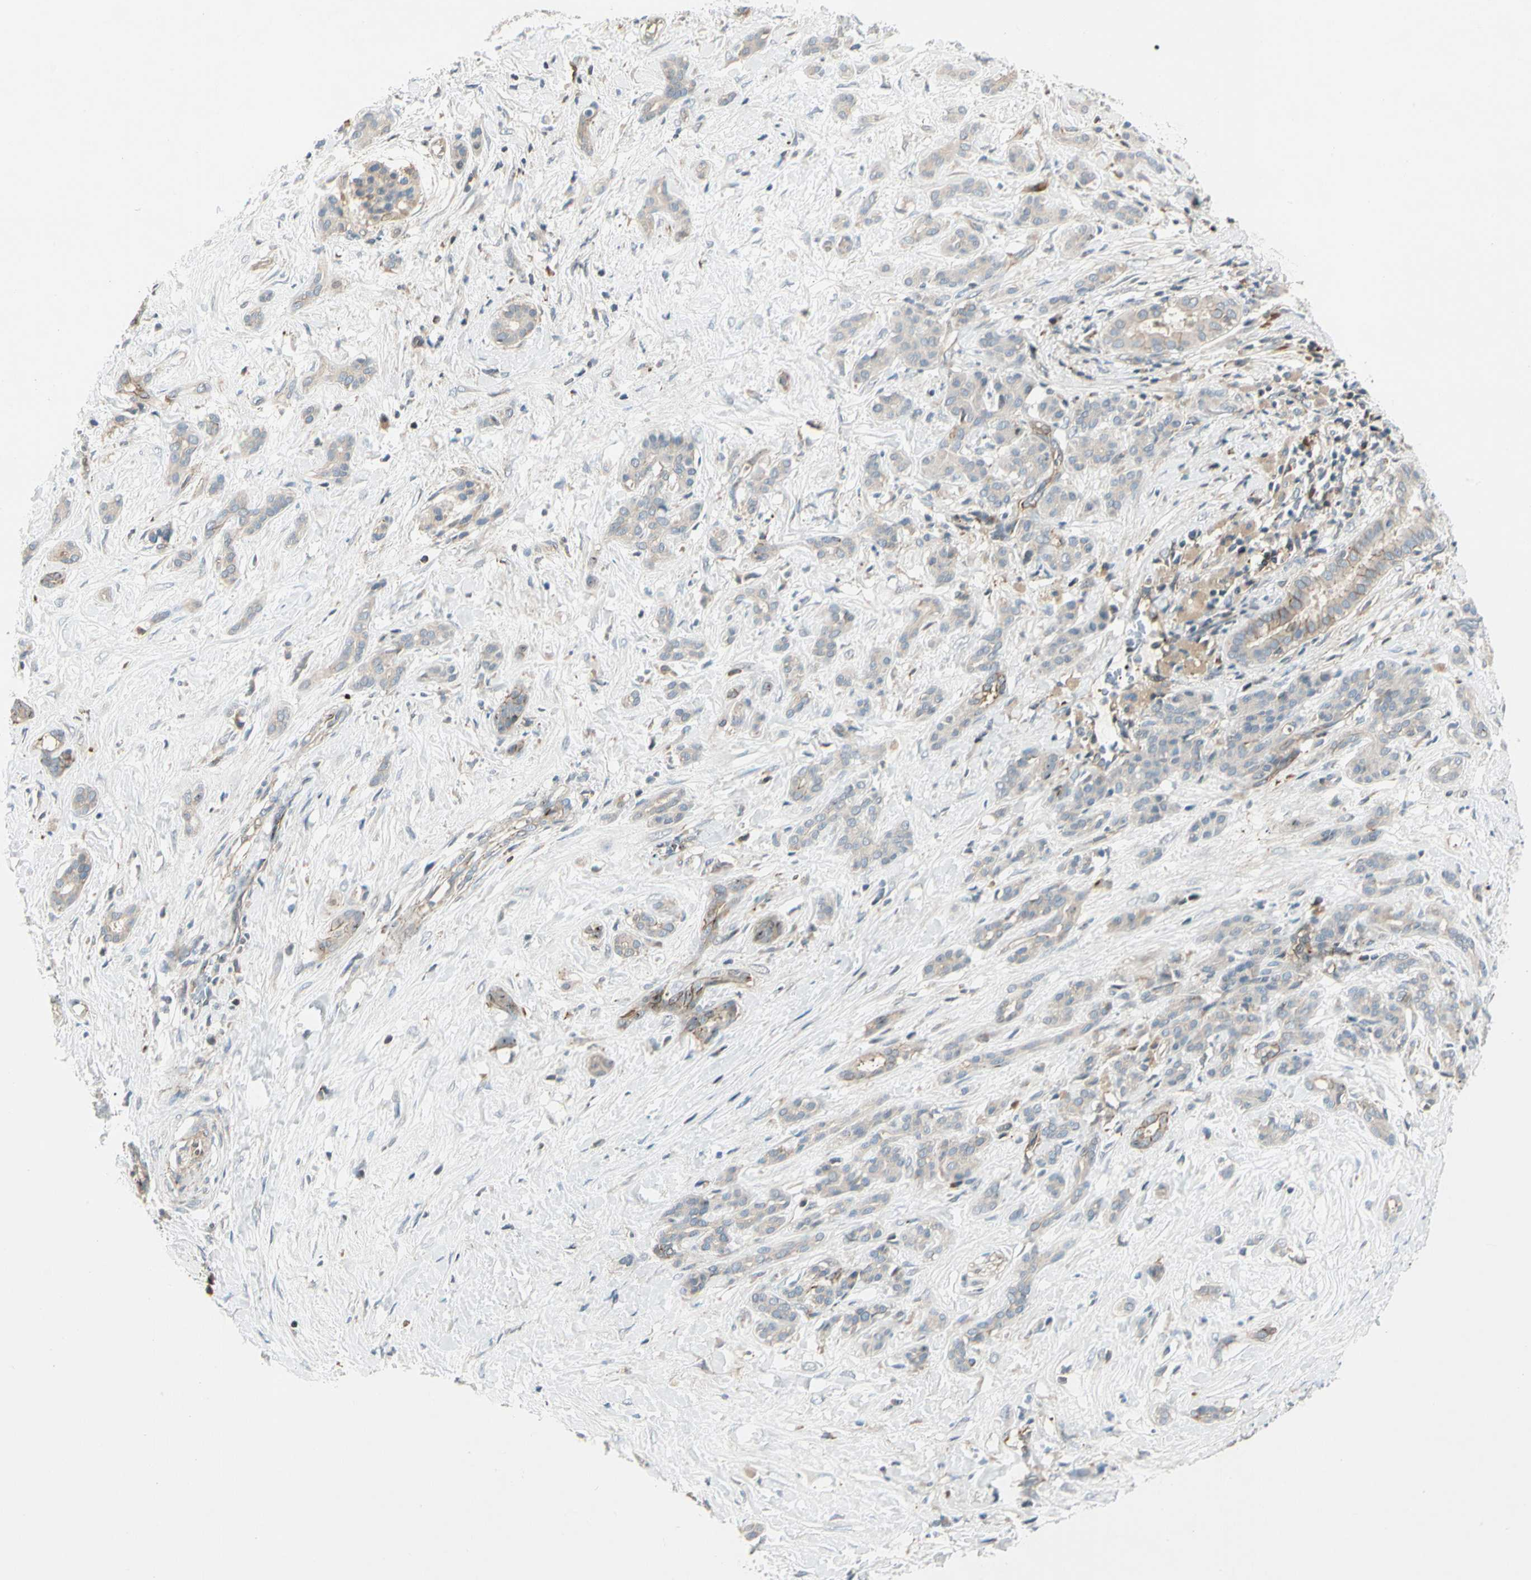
{"staining": {"intensity": "weak", "quantity": ">75%", "location": "cytoplasmic/membranous"}, "tissue": "pancreatic cancer", "cell_type": "Tumor cells", "image_type": "cancer", "snomed": [{"axis": "morphology", "description": "Adenocarcinoma, NOS"}, {"axis": "topography", "description": "Pancreas"}], "caption": "The histopathology image reveals immunohistochemical staining of adenocarcinoma (pancreatic). There is weak cytoplasmic/membranous positivity is seen in approximately >75% of tumor cells.", "gene": "CDH6", "patient": {"sex": "male", "age": 41}}